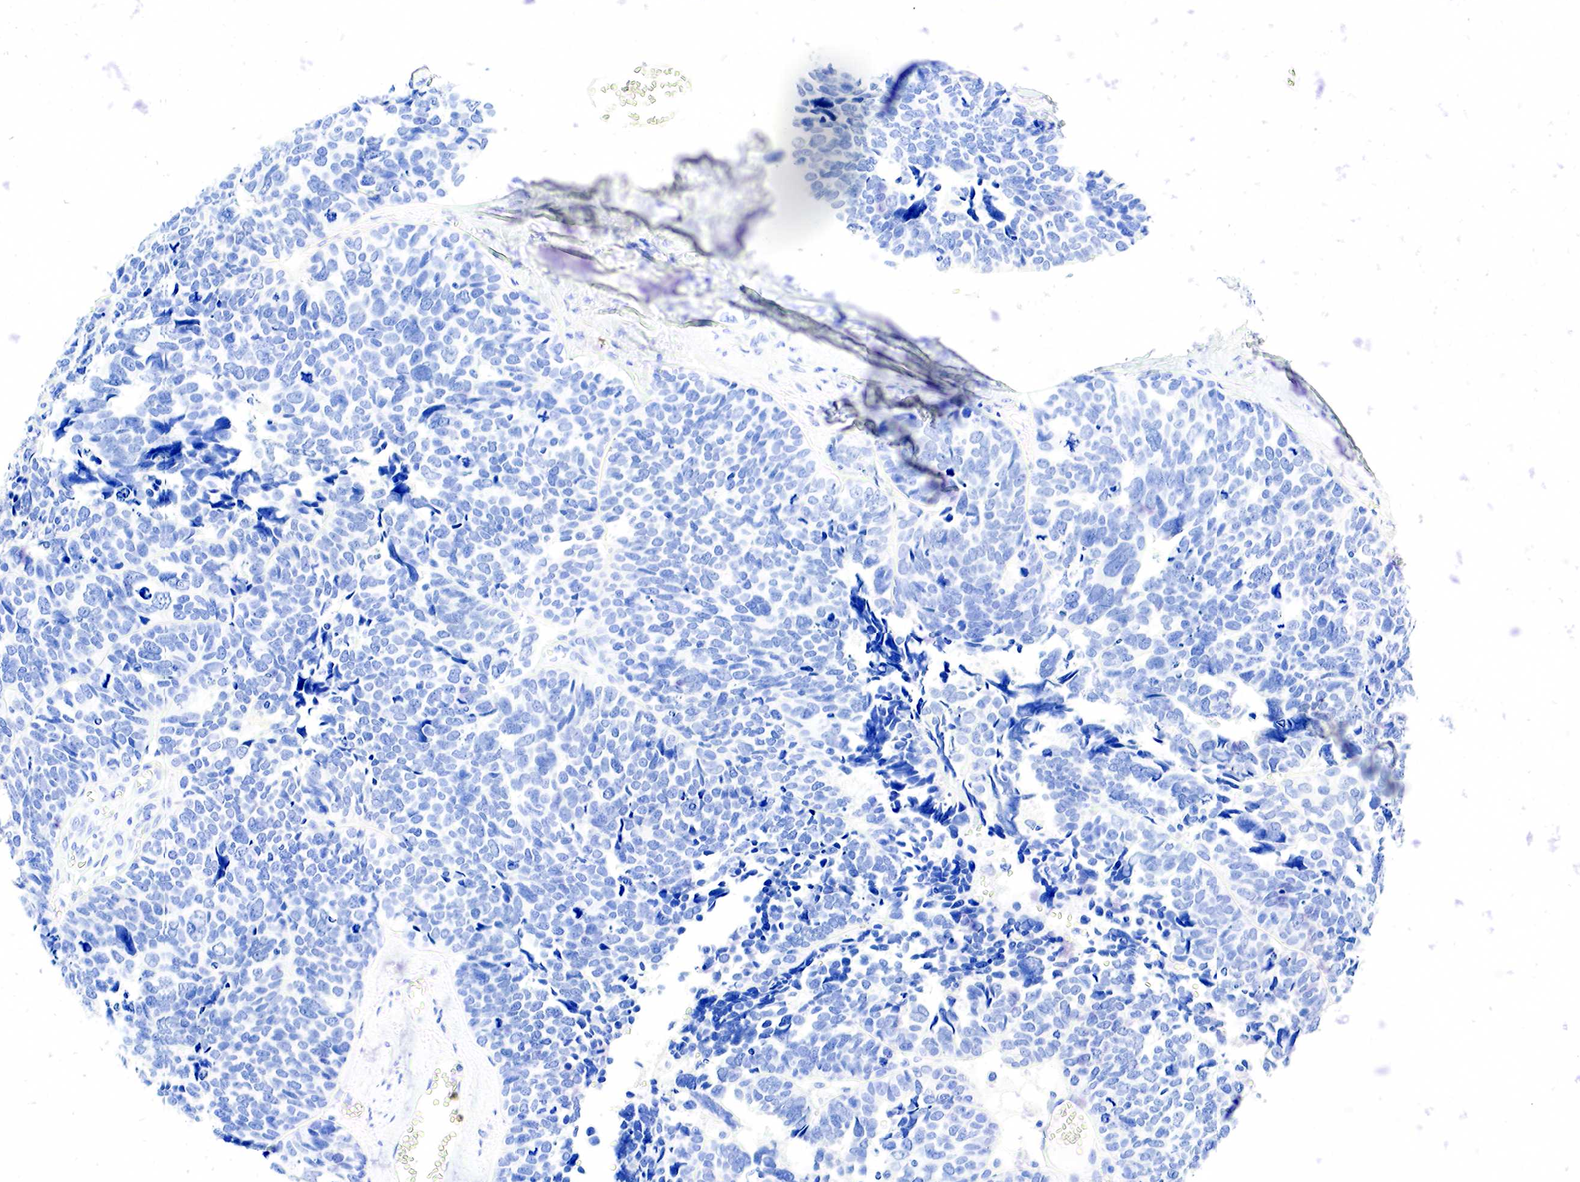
{"staining": {"intensity": "negative", "quantity": "none", "location": "none"}, "tissue": "ovarian cancer", "cell_type": "Tumor cells", "image_type": "cancer", "snomed": [{"axis": "morphology", "description": "Cystadenocarcinoma, serous, NOS"}, {"axis": "topography", "description": "Ovary"}], "caption": "High magnification brightfield microscopy of ovarian cancer (serous cystadenocarcinoma) stained with DAB (brown) and counterstained with hematoxylin (blue): tumor cells show no significant positivity.", "gene": "FUT4", "patient": {"sex": "female", "age": 77}}